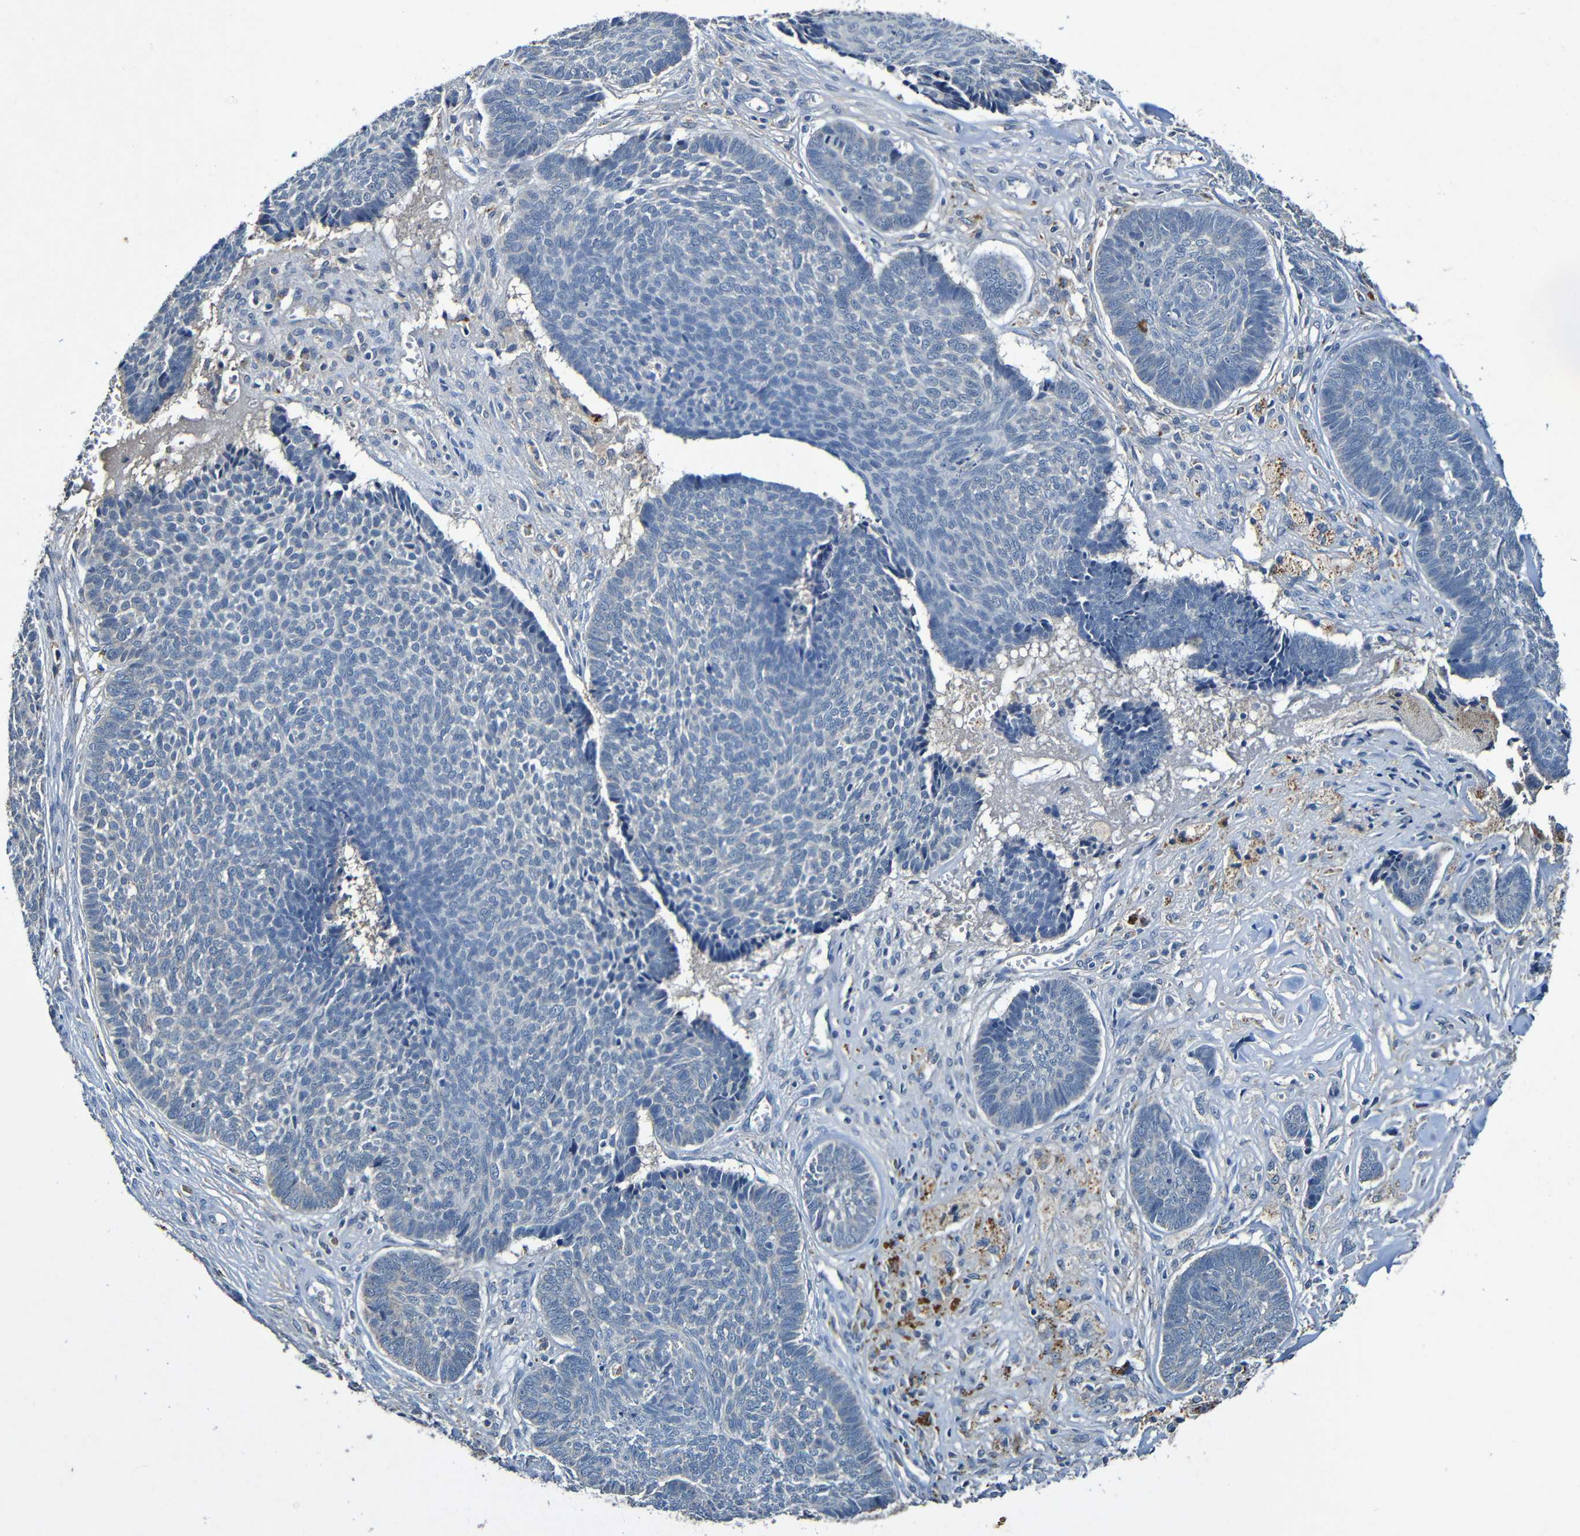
{"staining": {"intensity": "negative", "quantity": "none", "location": "none"}, "tissue": "skin cancer", "cell_type": "Tumor cells", "image_type": "cancer", "snomed": [{"axis": "morphology", "description": "Basal cell carcinoma"}, {"axis": "topography", "description": "Skin"}], "caption": "This micrograph is of basal cell carcinoma (skin) stained with immunohistochemistry to label a protein in brown with the nuclei are counter-stained blue. There is no expression in tumor cells.", "gene": "LRRC70", "patient": {"sex": "male", "age": 84}}